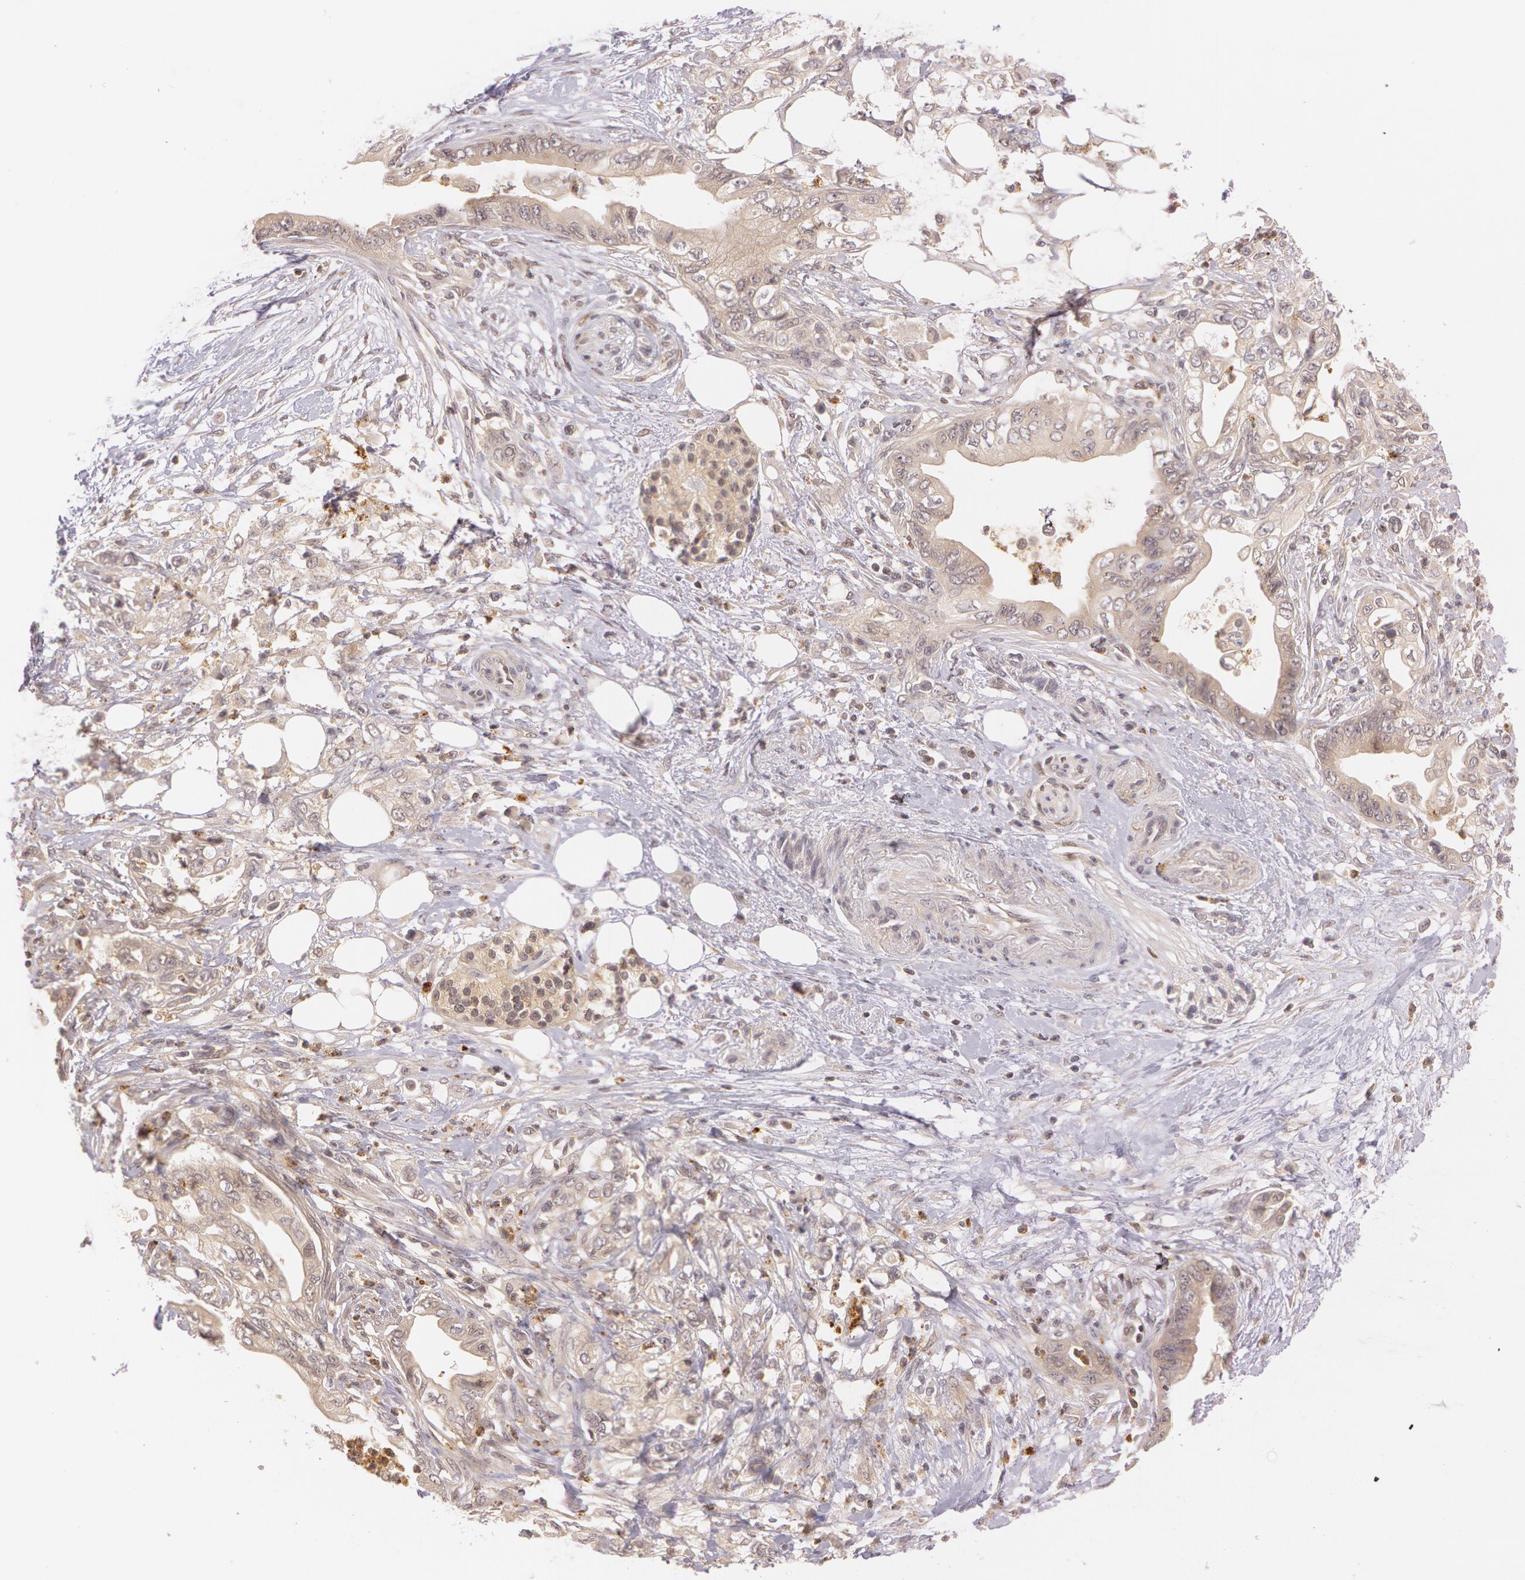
{"staining": {"intensity": "weak", "quantity": ">75%", "location": "cytoplasmic/membranous"}, "tissue": "pancreatic cancer", "cell_type": "Tumor cells", "image_type": "cancer", "snomed": [{"axis": "morphology", "description": "Adenocarcinoma, NOS"}, {"axis": "topography", "description": "Pancreas"}], "caption": "Brown immunohistochemical staining in adenocarcinoma (pancreatic) demonstrates weak cytoplasmic/membranous expression in about >75% of tumor cells. (brown staining indicates protein expression, while blue staining denotes nuclei).", "gene": "ATG2B", "patient": {"sex": "female", "age": 66}}